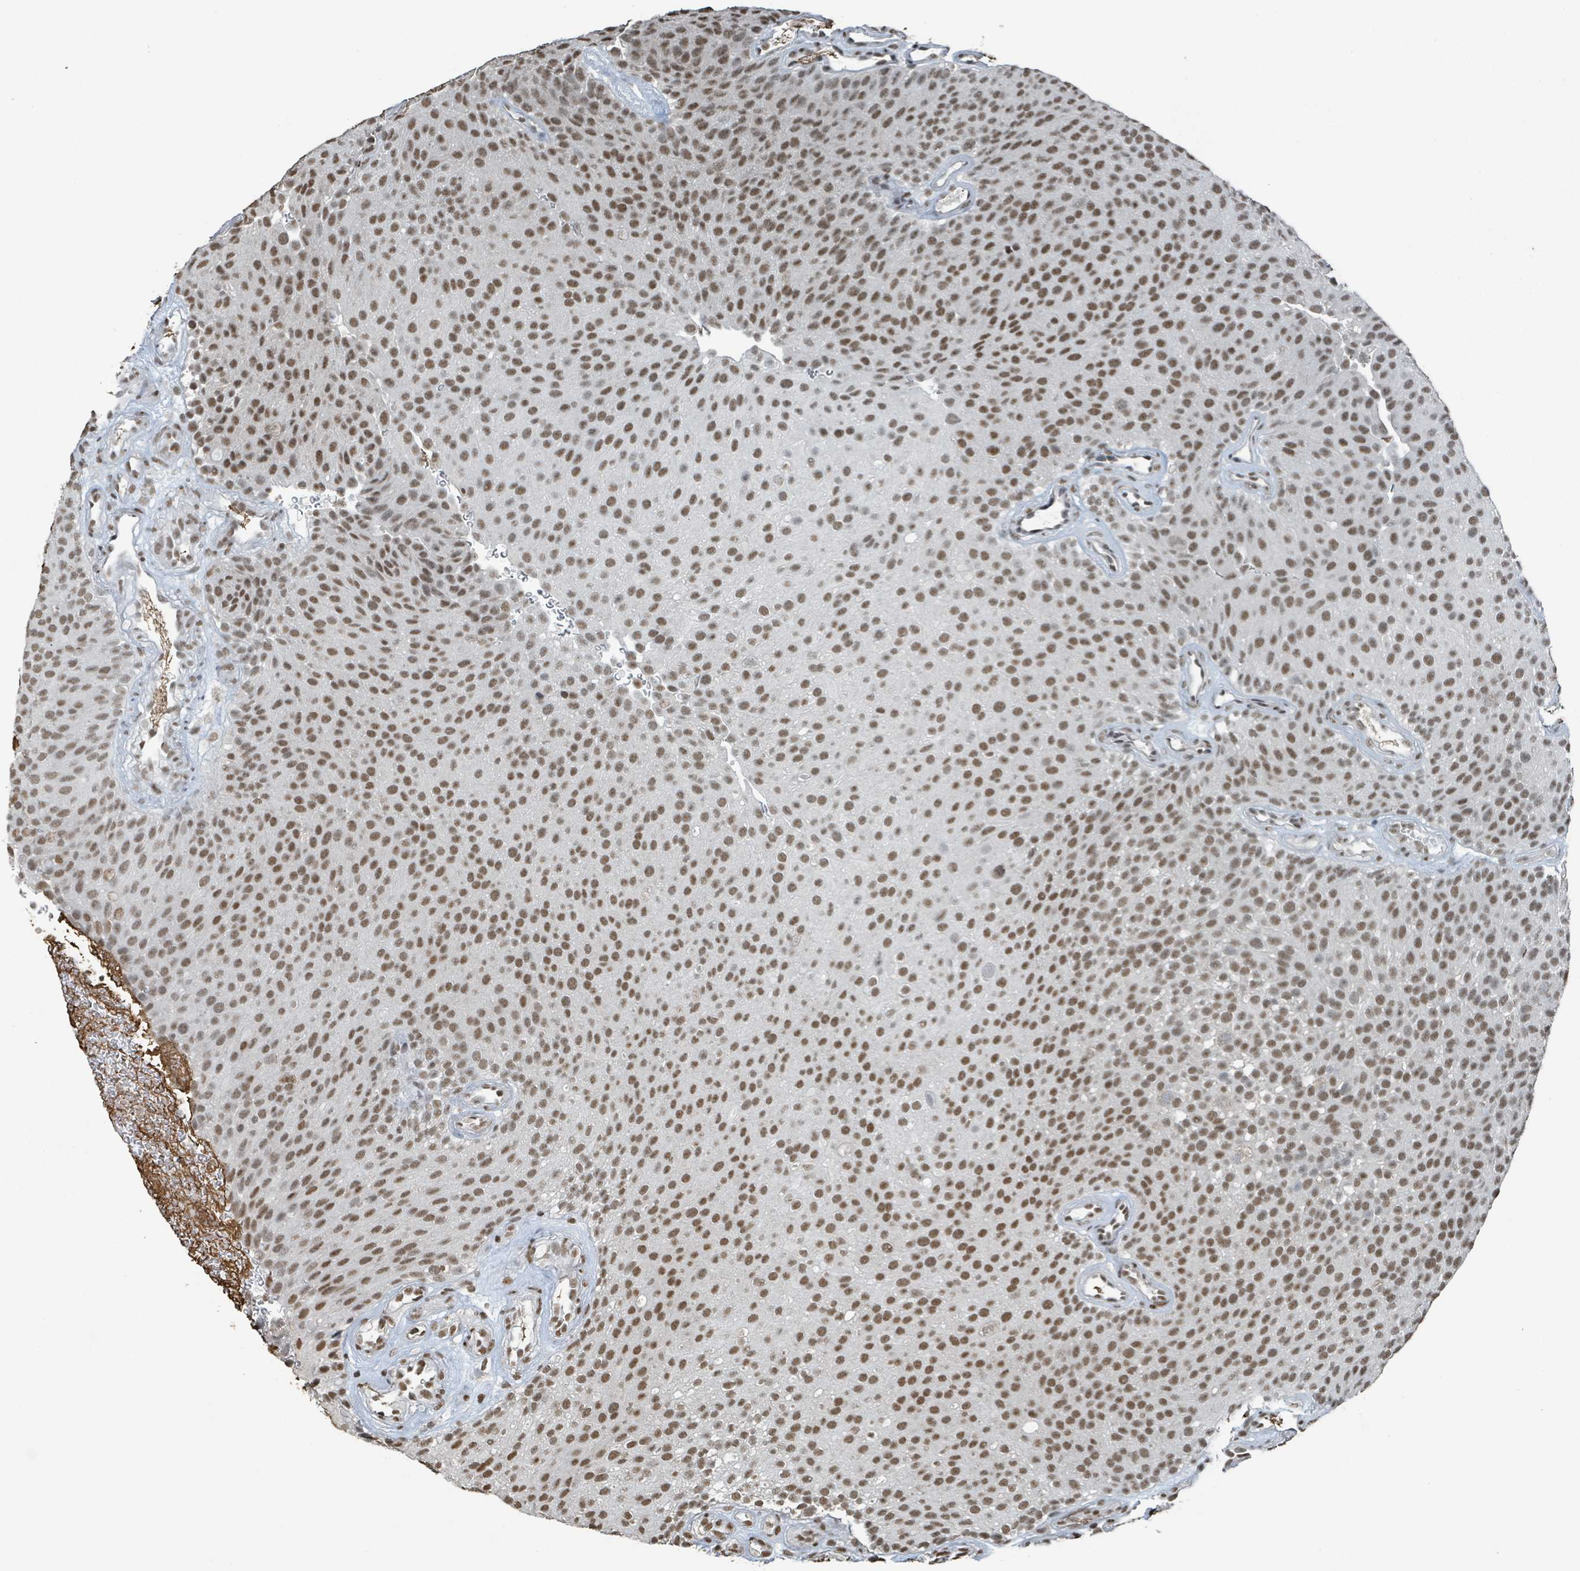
{"staining": {"intensity": "moderate", "quantity": ">75%", "location": "nuclear"}, "tissue": "urothelial cancer", "cell_type": "Tumor cells", "image_type": "cancer", "snomed": [{"axis": "morphology", "description": "Urothelial carcinoma, Low grade"}, {"axis": "topography", "description": "Urinary bladder"}], "caption": "Moderate nuclear positivity is present in about >75% of tumor cells in low-grade urothelial carcinoma.", "gene": "PHIP", "patient": {"sex": "male", "age": 78}}